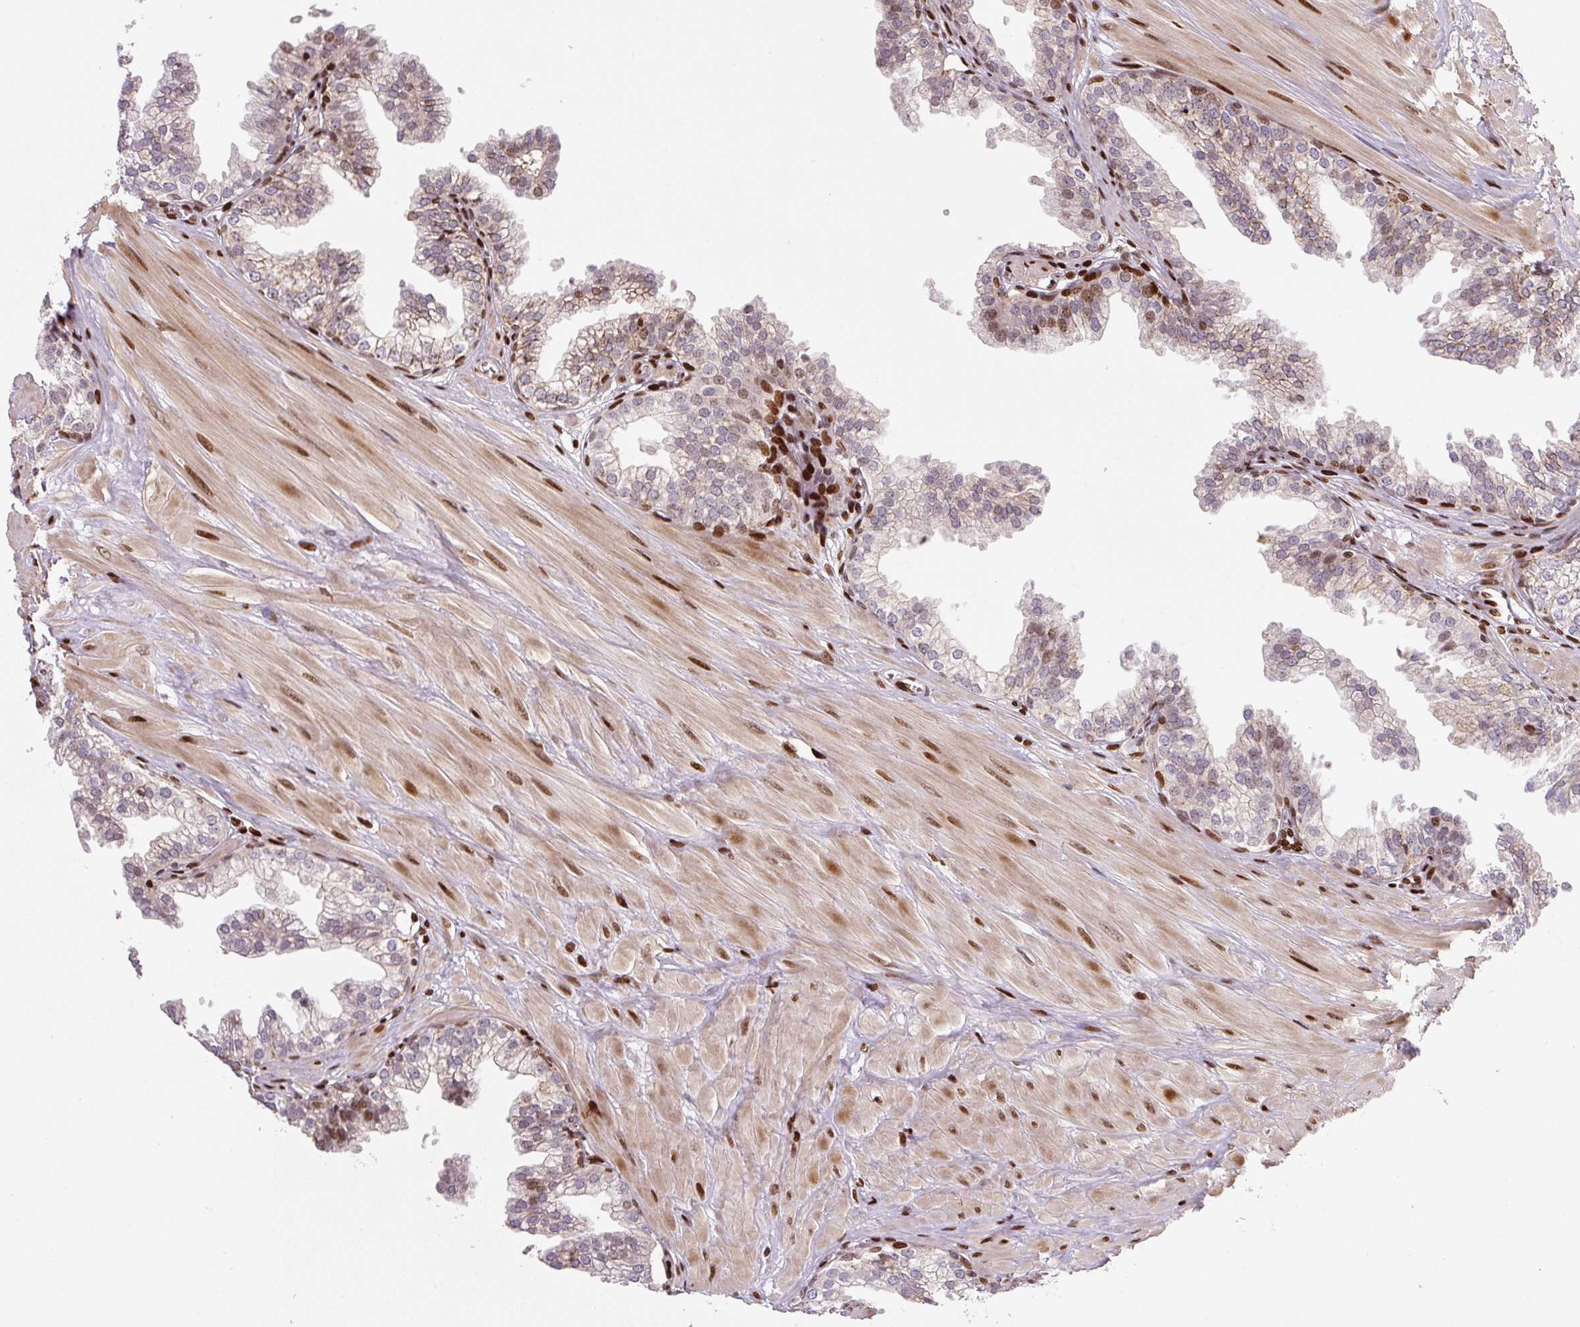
{"staining": {"intensity": "moderate", "quantity": "<25%", "location": "nuclear"}, "tissue": "prostate", "cell_type": "Glandular cells", "image_type": "normal", "snomed": [{"axis": "morphology", "description": "Normal tissue, NOS"}, {"axis": "topography", "description": "Prostate"}, {"axis": "topography", "description": "Peripheral nerve tissue"}], "caption": "A high-resolution image shows immunohistochemistry staining of normal prostate, which demonstrates moderate nuclear expression in about <25% of glandular cells.", "gene": "PYDC2", "patient": {"sex": "male", "age": 55}}